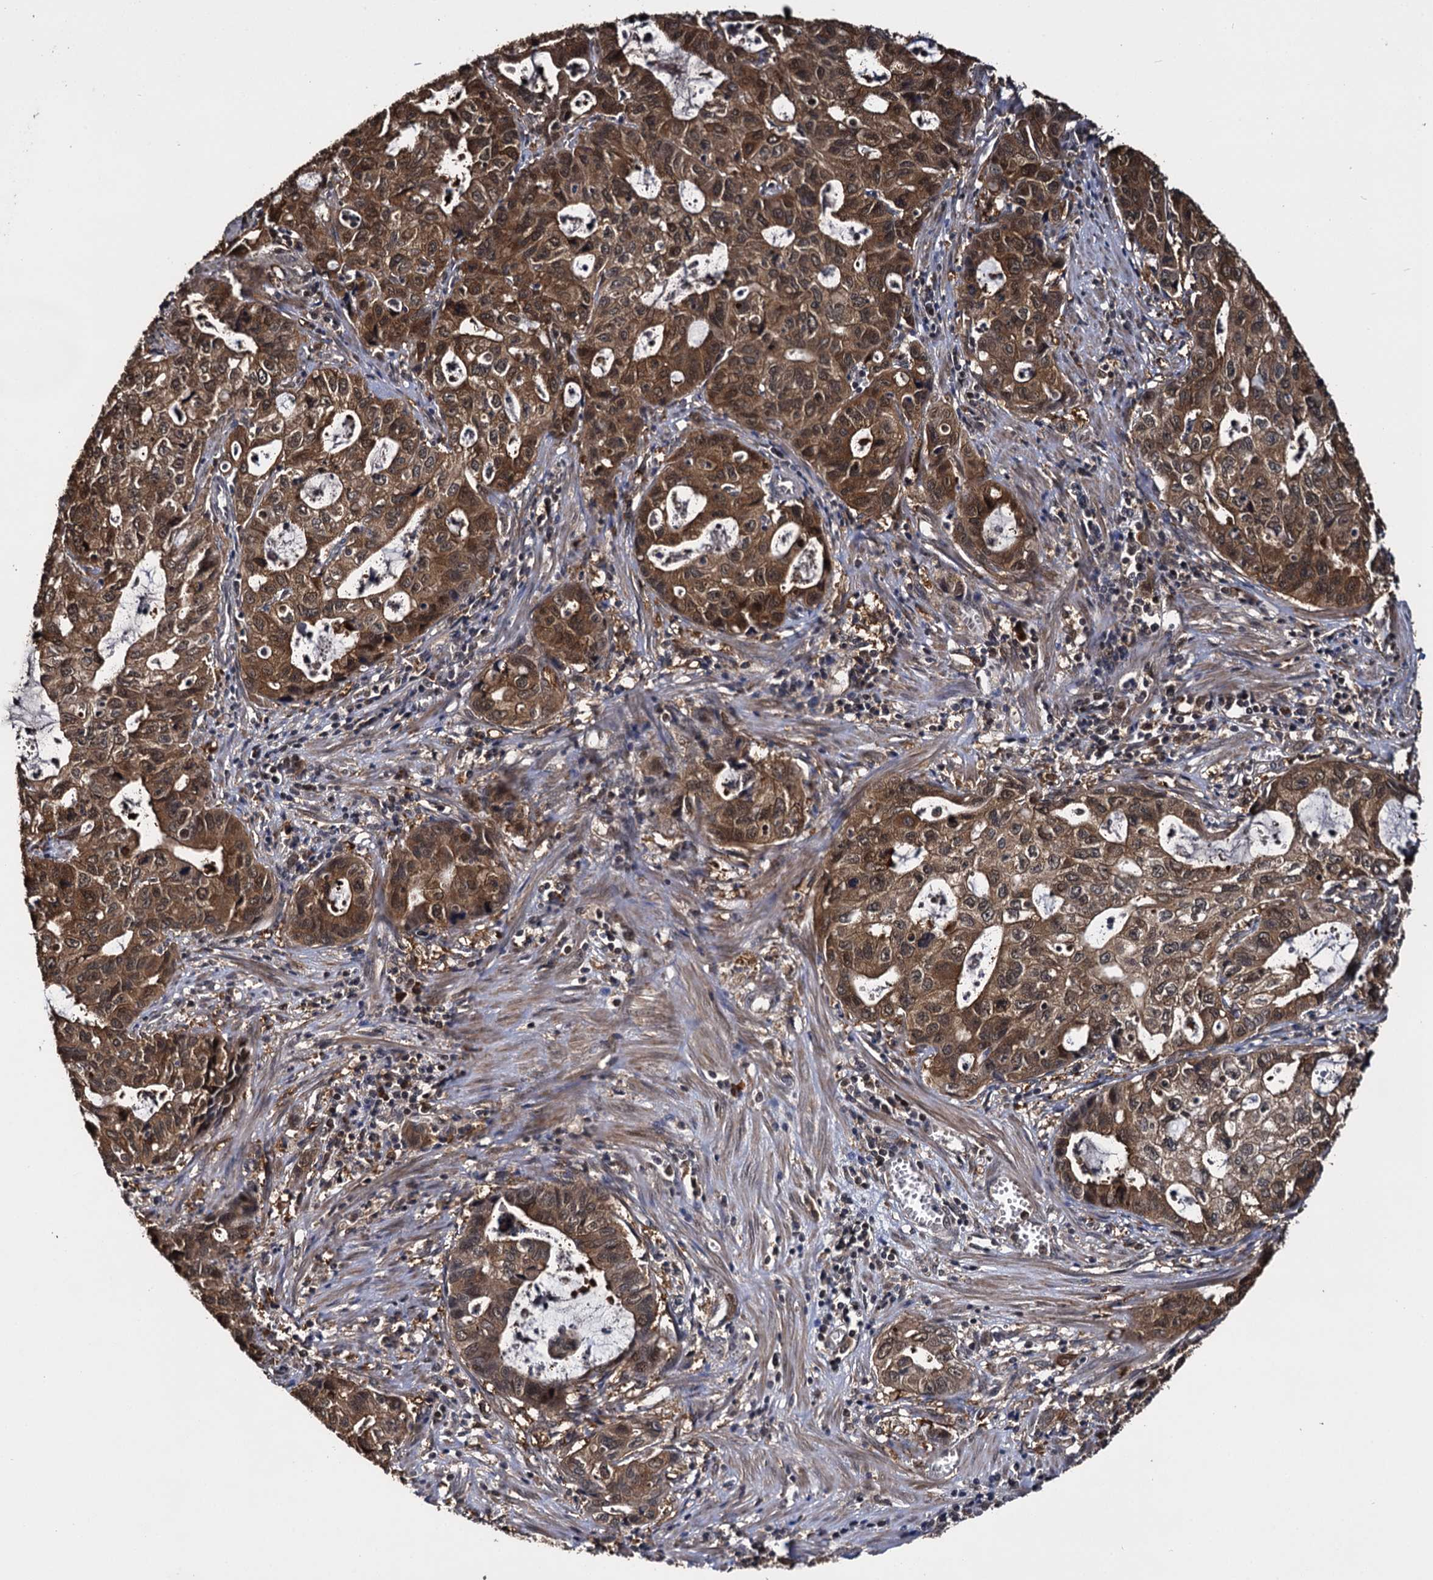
{"staining": {"intensity": "strong", "quantity": ">75%", "location": "cytoplasmic/membranous,nuclear"}, "tissue": "stomach cancer", "cell_type": "Tumor cells", "image_type": "cancer", "snomed": [{"axis": "morphology", "description": "Adenocarcinoma, NOS"}, {"axis": "topography", "description": "Stomach, upper"}], "caption": "Immunohistochemistry (IHC) of stomach cancer (adenocarcinoma) exhibits high levels of strong cytoplasmic/membranous and nuclear staining in approximately >75% of tumor cells. (Brightfield microscopy of DAB IHC at high magnification).", "gene": "SLC46A3", "patient": {"sex": "female", "age": 52}}